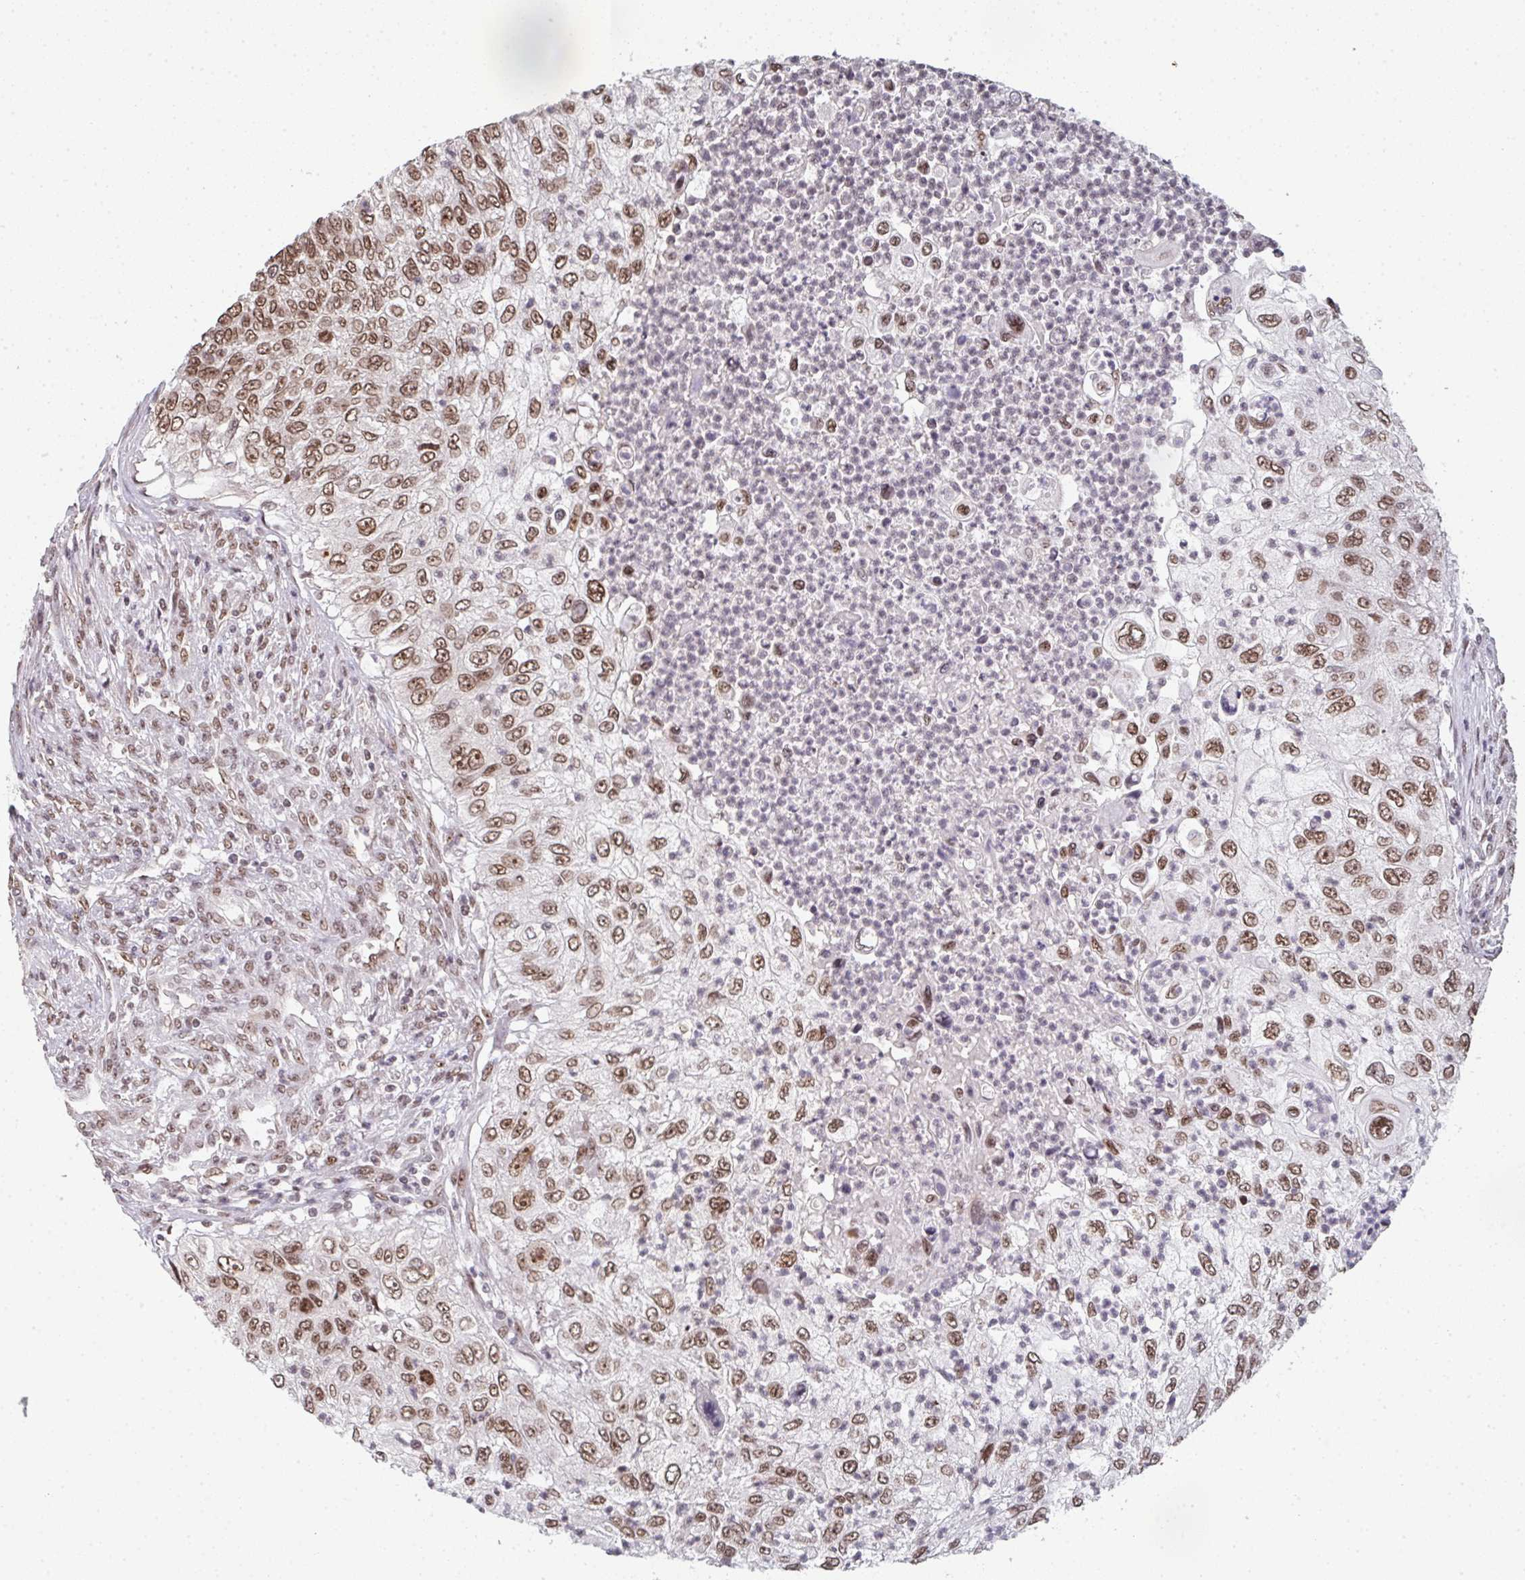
{"staining": {"intensity": "moderate", "quantity": ">75%", "location": "nuclear"}, "tissue": "urothelial cancer", "cell_type": "Tumor cells", "image_type": "cancer", "snomed": [{"axis": "morphology", "description": "Urothelial carcinoma, High grade"}, {"axis": "topography", "description": "Urinary bladder"}], "caption": "High-grade urothelial carcinoma stained with a brown dye displays moderate nuclear positive expression in approximately >75% of tumor cells.", "gene": "DKC1", "patient": {"sex": "female", "age": 60}}